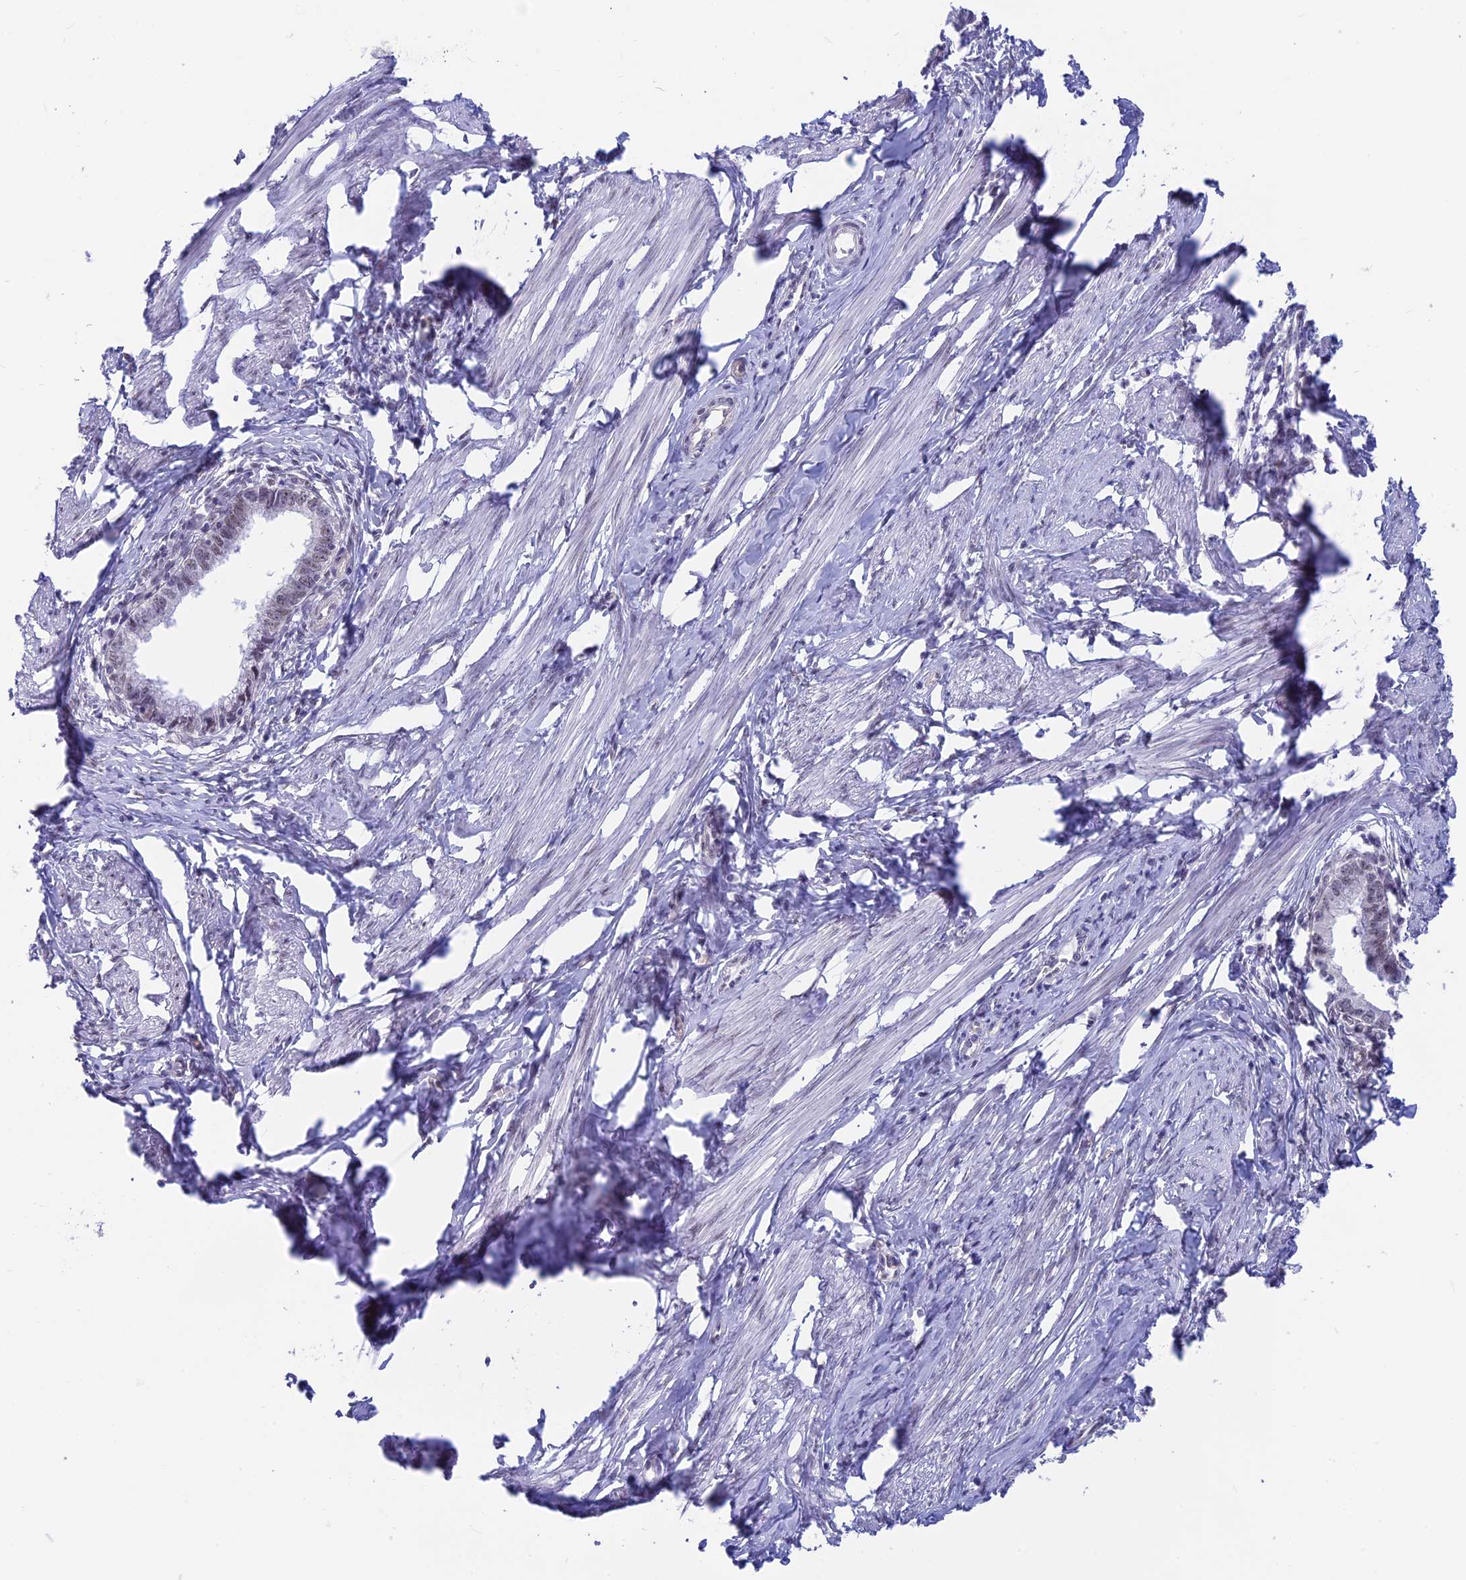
{"staining": {"intensity": "weak", "quantity": "25%-75%", "location": "nuclear"}, "tissue": "cervical cancer", "cell_type": "Tumor cells", "image_type": "cancer", "snomed": [{"axis": "morphology", "description": "Adenocarcinoma, NOS"}, {"axis": "topography", "description": "Cervix"}], "caption": "Tumor cells demonstrate low levels of weak nuclear staining in about 25%-75% of cells in adenocarcinoma (cervical).", "gene": "SRSF5", "patient": {"sex": "female", "age": 36}}